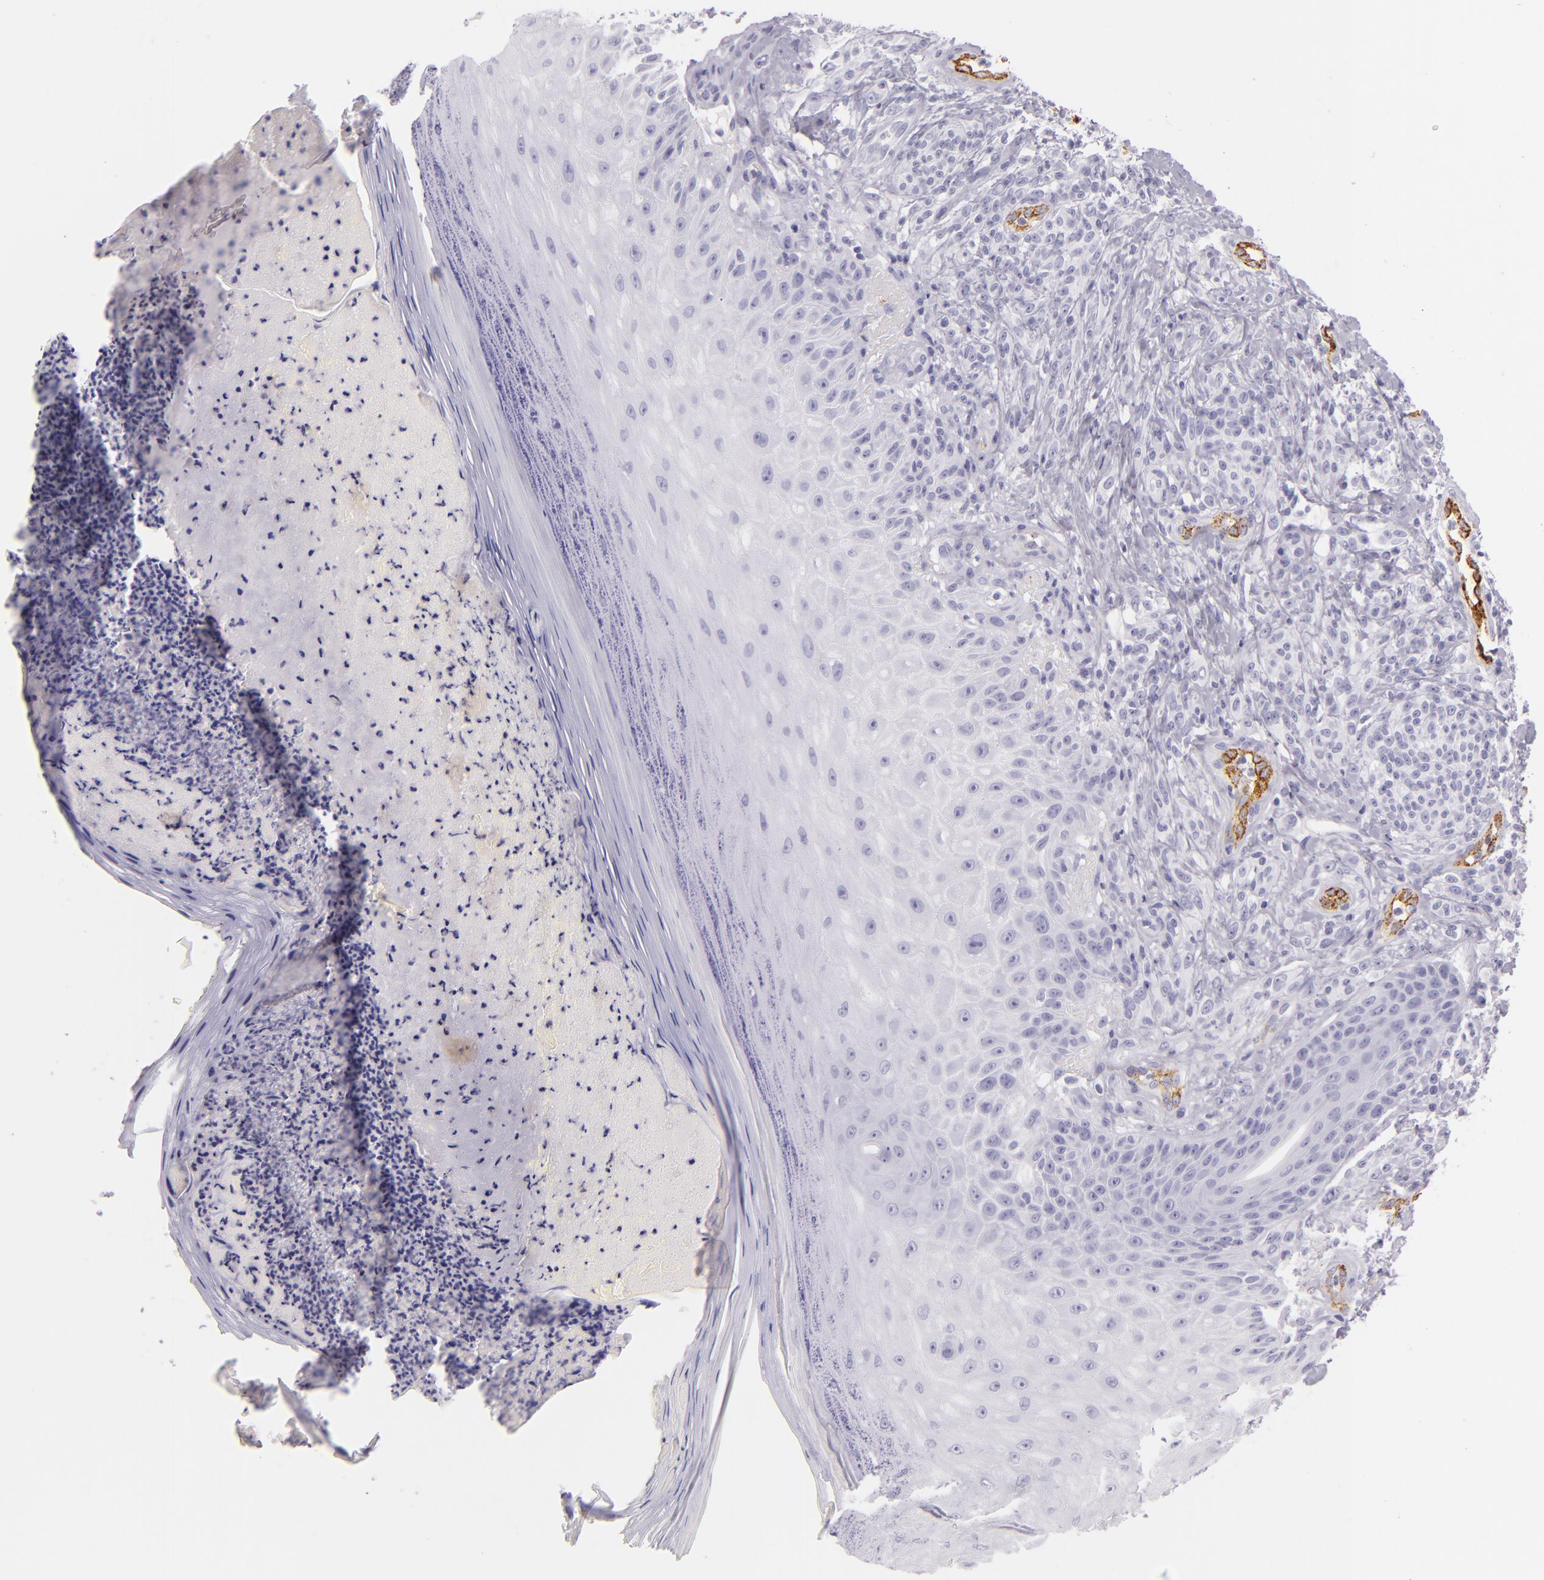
{"staining": {"intensity": "negative", "quantity": "none", "location": "none"}, "tissue": "melanoma", "cell_type": "Tumor cells", "image_type": "cancer", "snomed": [{"axis": "morphology", "description": "Malignant melanoma, NOS"}, {"axis": "topography", "description": "Skin"}], "caption": "This is an immunohistochemistry (IHC) histopathology image of human melanoma. There is no staining in tumor cells.", "gene": "SELP", "patient": {"sex": "male", "age": 57}}